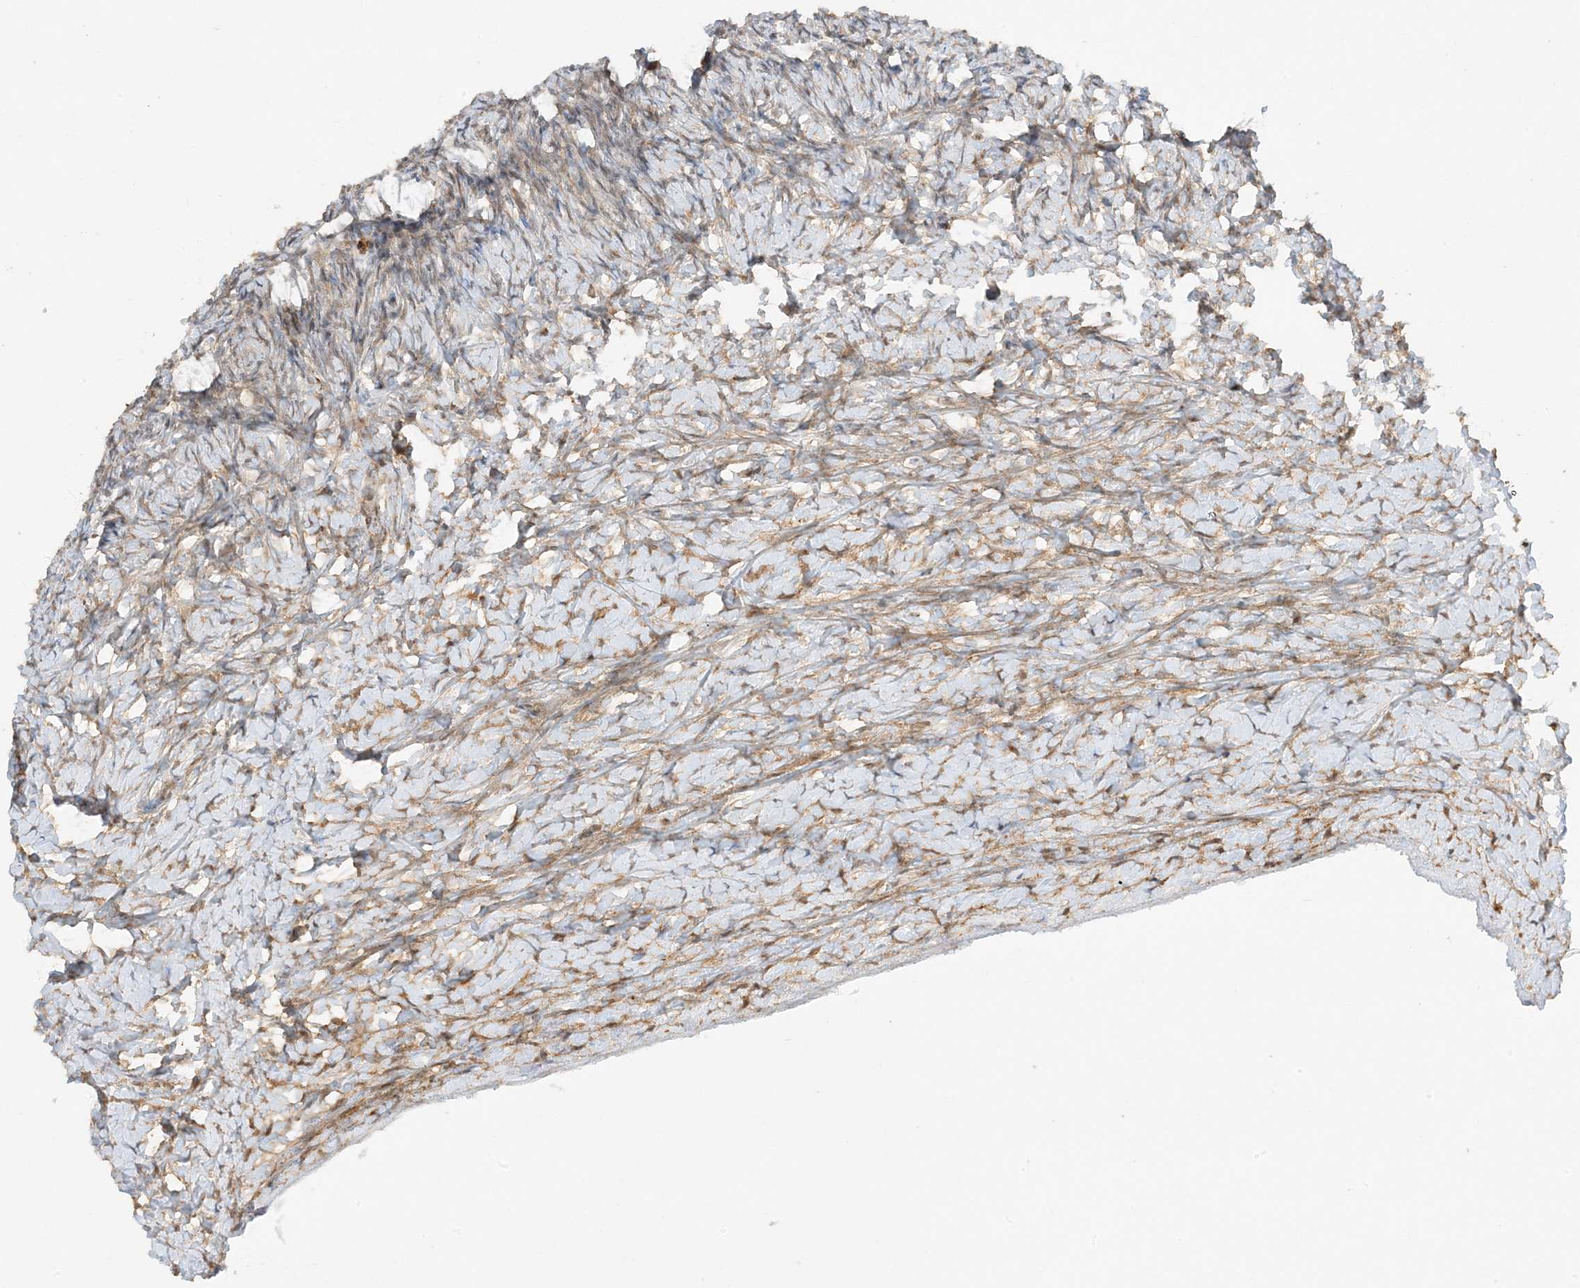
{"staining": {"intensity": "weak", "quantity": "<25%", "location": "cytoplasmic/membranous,nuclear"}, "tissue": "ovary", "cell_type": "Ovarian stroma cells", "image_type": "normal", "snomed": [{"axis": "morphology", "description": "Normal tissue, NOS"}, {"axis": "morphology", "description": "Developmental malformation"}, {"axis": "topography", "description": "Ovary"}], "caption": "High power microscopy photomicrograph of an immunohistochemistry (IHC) image of normal ovary, revealing no significant expression in ovarian stroma cells. Nuclei are stained in blue.", "gene": "SCARF2", "patient": {"sex": "female", "age": 39}}